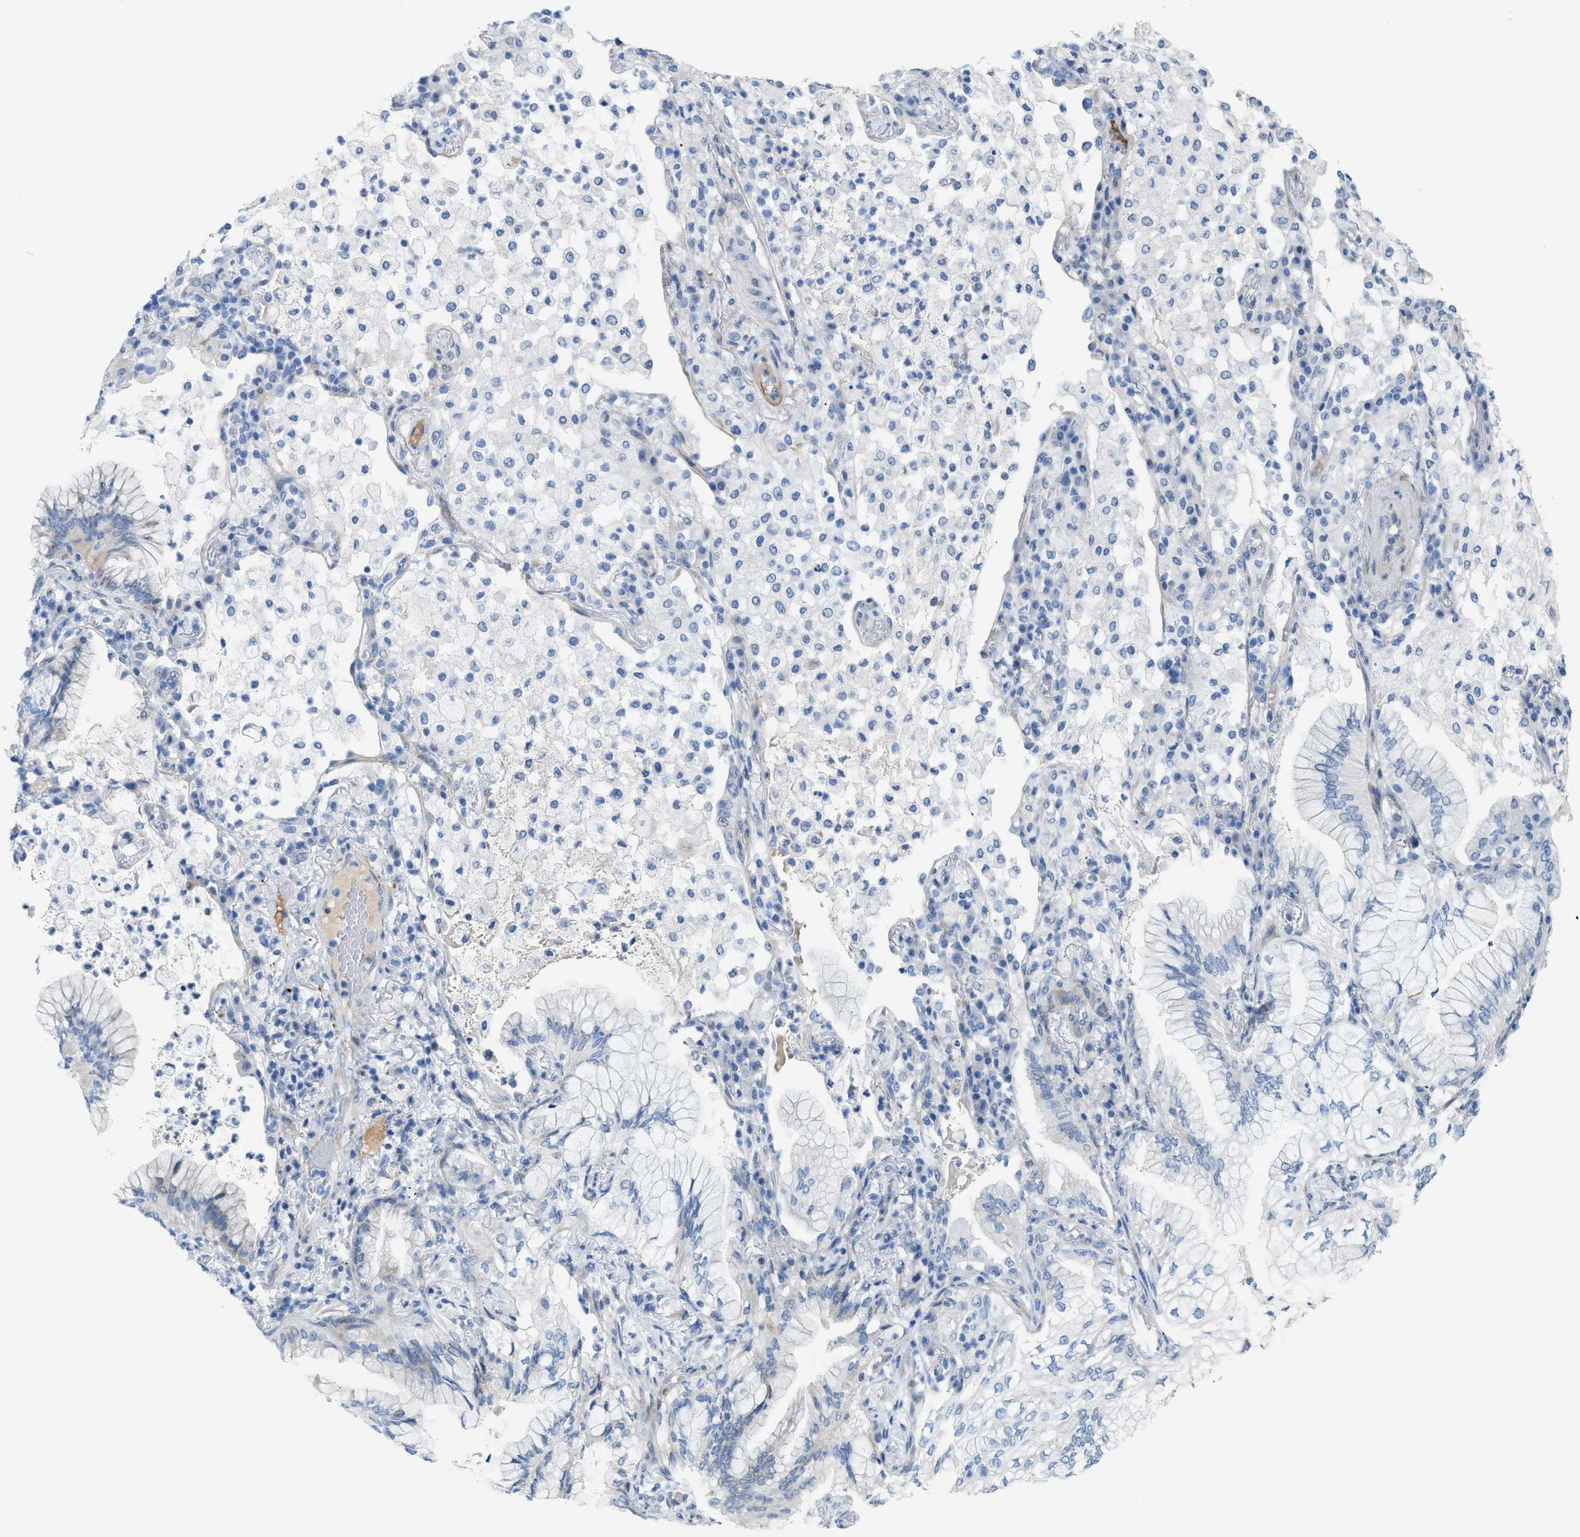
{"staining": {"intensity": "negative", "quantity": "none", "location": "none"}, "tissue": "lung cancer", "cell_type": "Tumor cells", "image_type": "cancer", "snomed": [{"axis": "morphology", "description": "Normal tissue, NOS"}, {"axis": "morphology", "description": "Adenocarcinoma, NOS"}, {"axis": "topography", "description": "Bronchus"}, {"axis": "topography", "description": "Lung"}], "caption": "This photomicrograph is of adenocarcinoma (lung) stained with immunohistochemistry (IHC) to label a protein in brown with the nuclei are counter-stained blue. There is no expression in tumor cells.", "gene": "MPP3", "patient": {"sex": "female", "age": 70}}